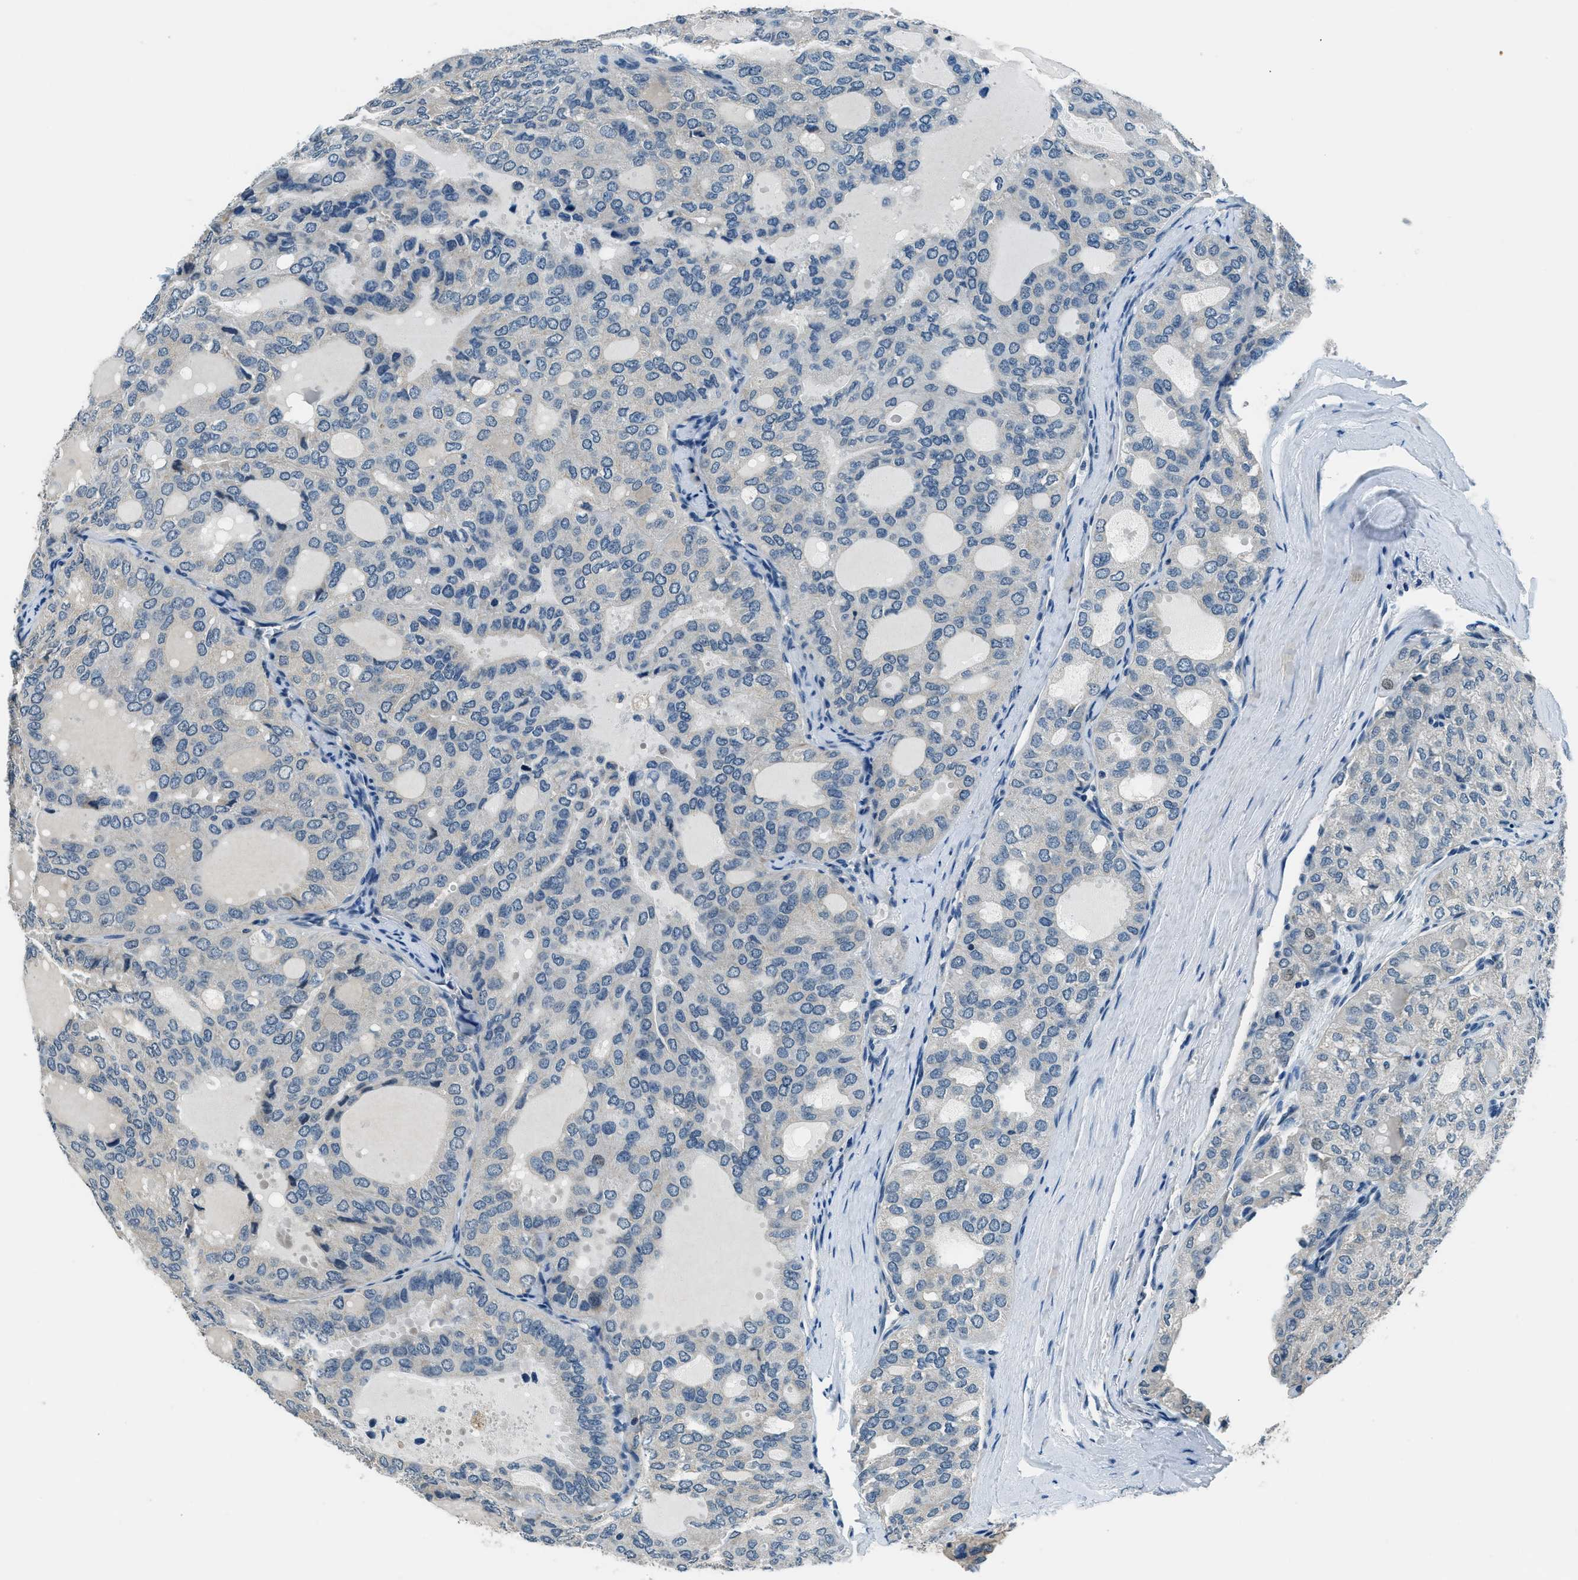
{"staining": {"intensity": "negative", "quantity": "none", "location": "none"}, "tissue": "thyroid cancer", "cell_type": "Tumor cells", "image_type": "cancer", "snomed": [{"axis": "morphology", "description": "Follicular adenoma carcinoma, NOS"}, {"axis": "topography", "description": "Thyroid gland"}], "caption": "This is a histopathology image of IHC staining of thyroid cancer (follicular adenoma carcinoma), which shows no positivity in tumor cells.", "gene": "NME8", "patient": {"sex": "male", "age": 75}}